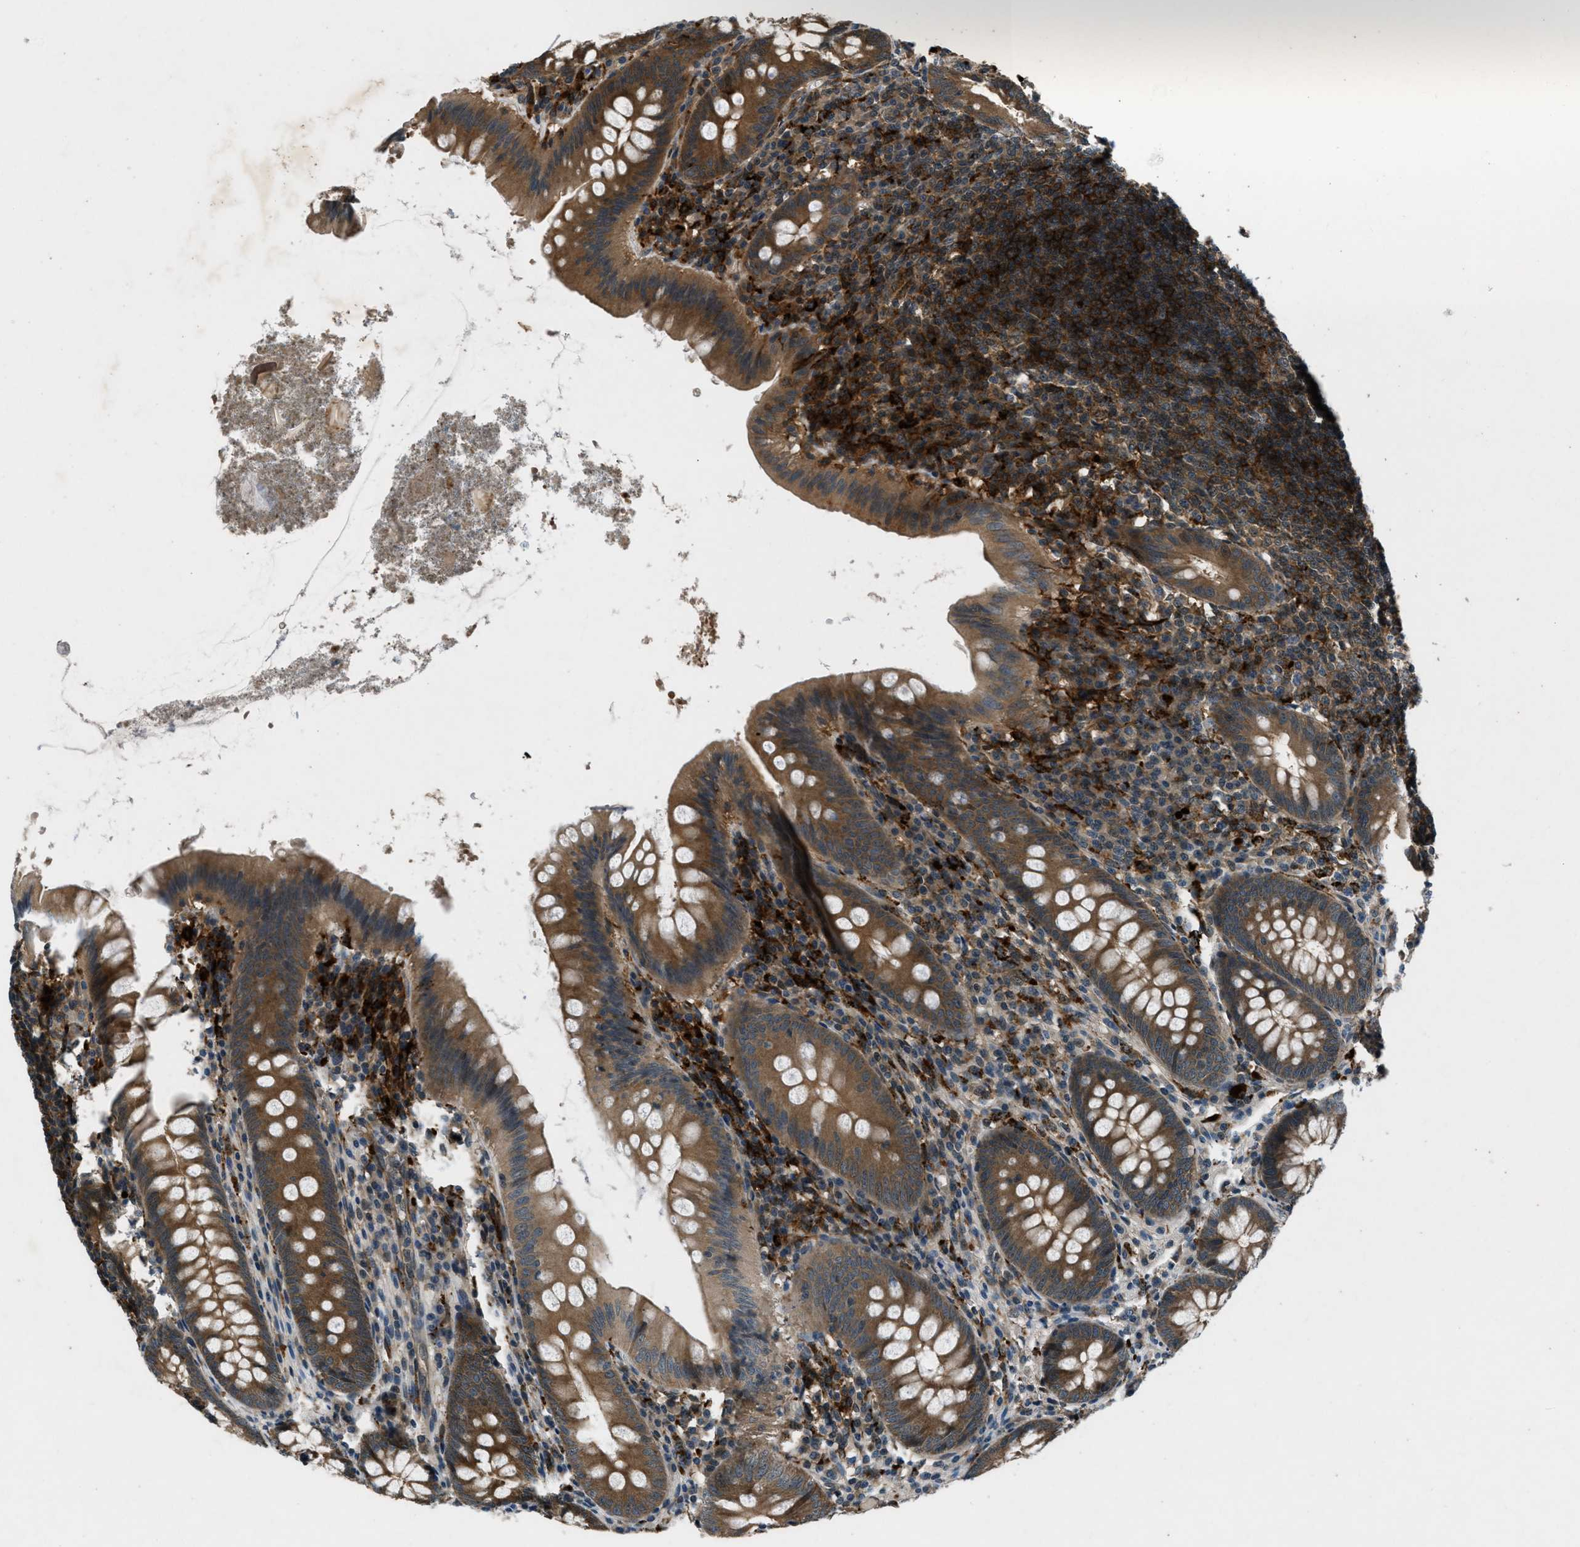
{"staining": {"intensity": "strong", "quantity": ">75%", "location": "cytoplasmic/membranous"}, "tissue": "appendix", "cell_type": "Glandular cells", "image_type": "normal", "snomed": [{"axis": "morphology", "description": "Normal tissue, NOS"}, {"axis": "topography", "description": "Appendix"}], "caption": "Immunohistochemistry (IHC) (DAB) staining of unremarkable human appendix shows strong cytoplasmic/membranous protein staining in approximately >75% of glandular cells. The staining was performed using DAB, with brown indicating positive protein expression. Nuclei are stained blue with hematoxylin.", "gene": "EPSTI1", "patient": {"sex": "male", "age": 56}}